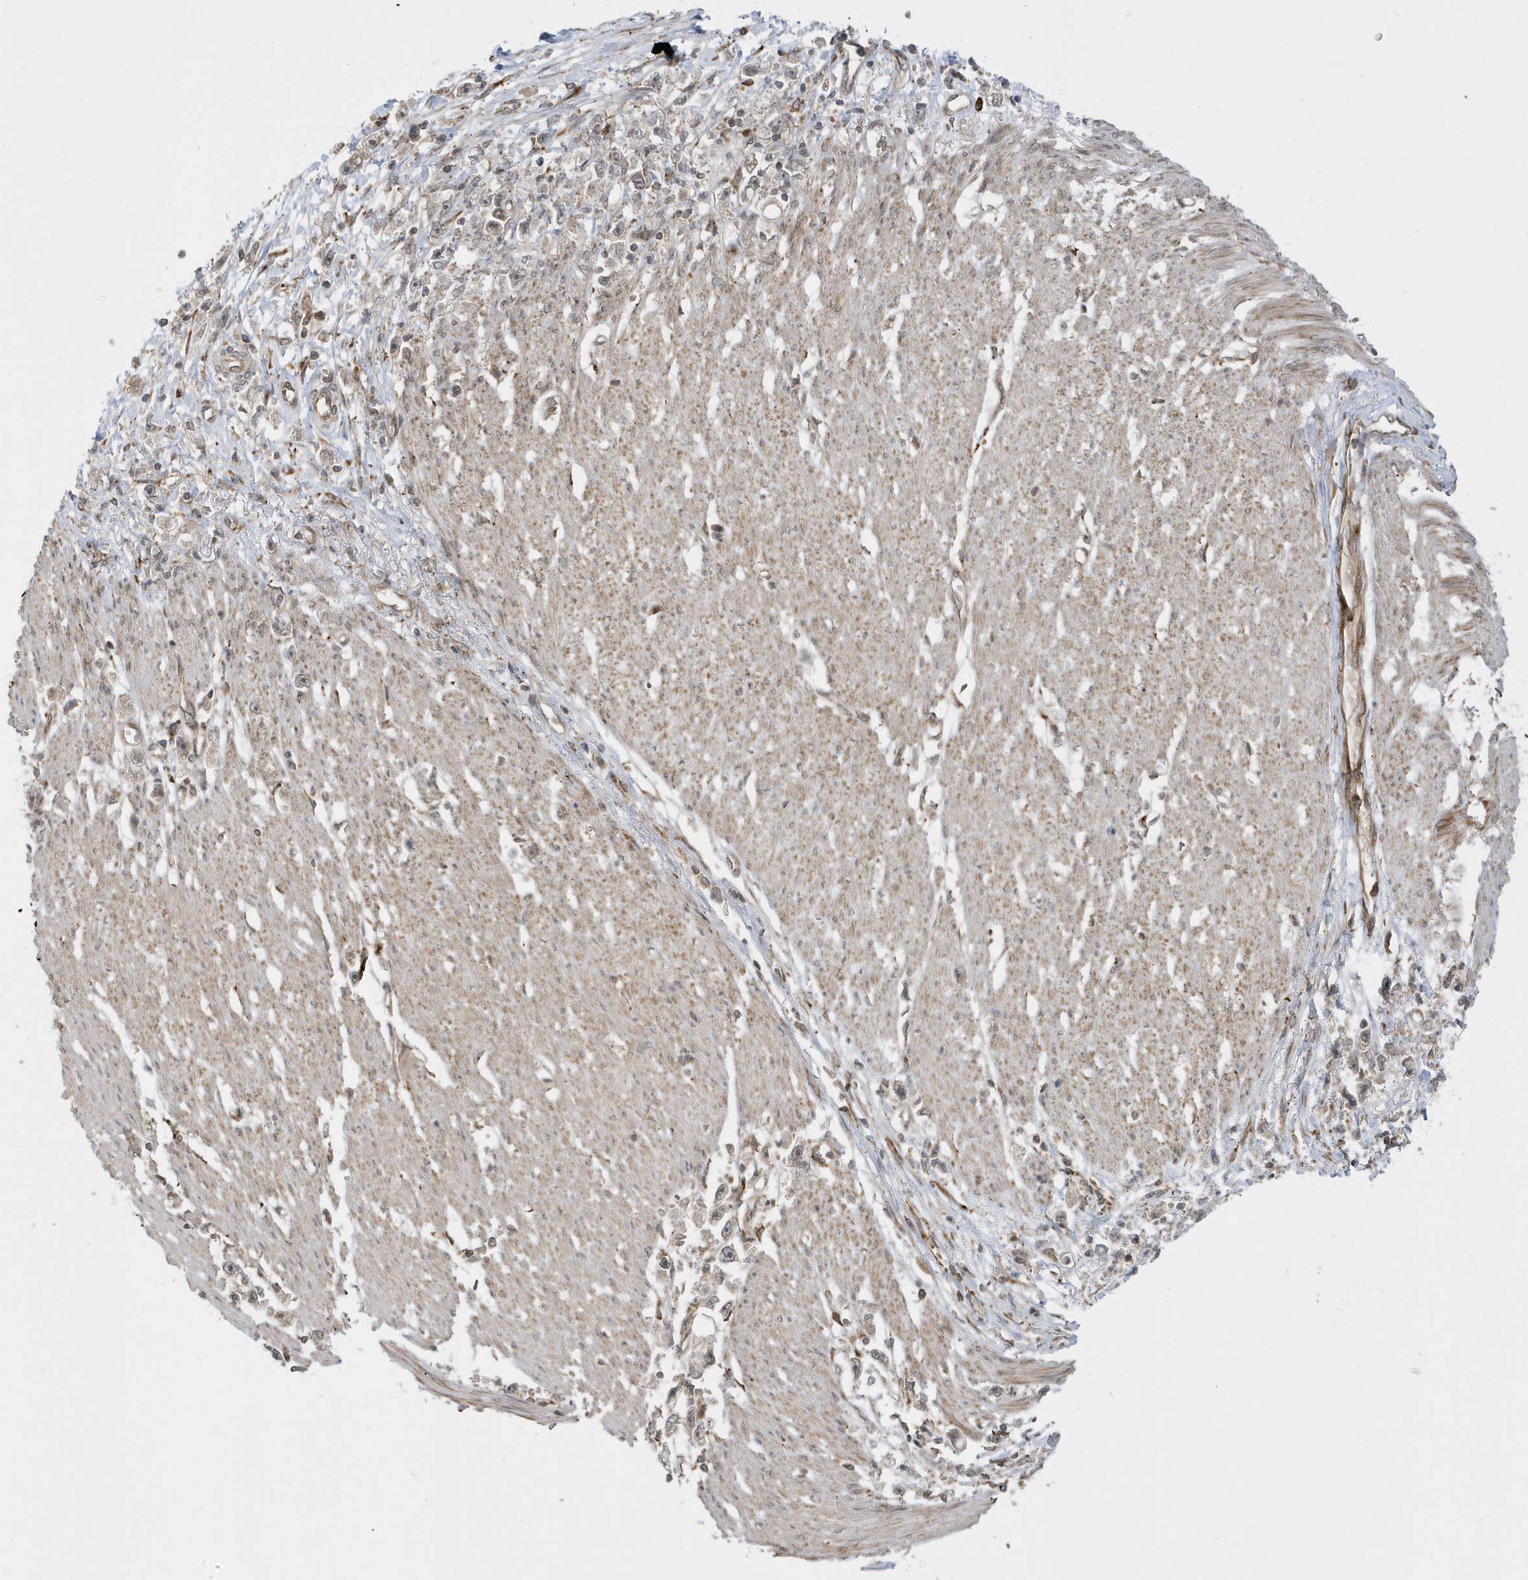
{"staining": {"intensity": "weak", "quantity": "<25%", "location": "cytoplasmic/membranous"}, "tissue": "stomach cancer", "cell_type": "Tumor cells", "image_type": "cancer", "snomed": [{"axis": "morphology", "description": "Adenocarcinoma, NOS"}, {"axis": "topography", "description": "Stomach"}], "caption": "This is a histopathology image of IHC staining of stomach adenocarcinoma, which shows no expression in tumor cells.", "gene": "METTL21A", "patient": {"sex": "female", "age": 59}}